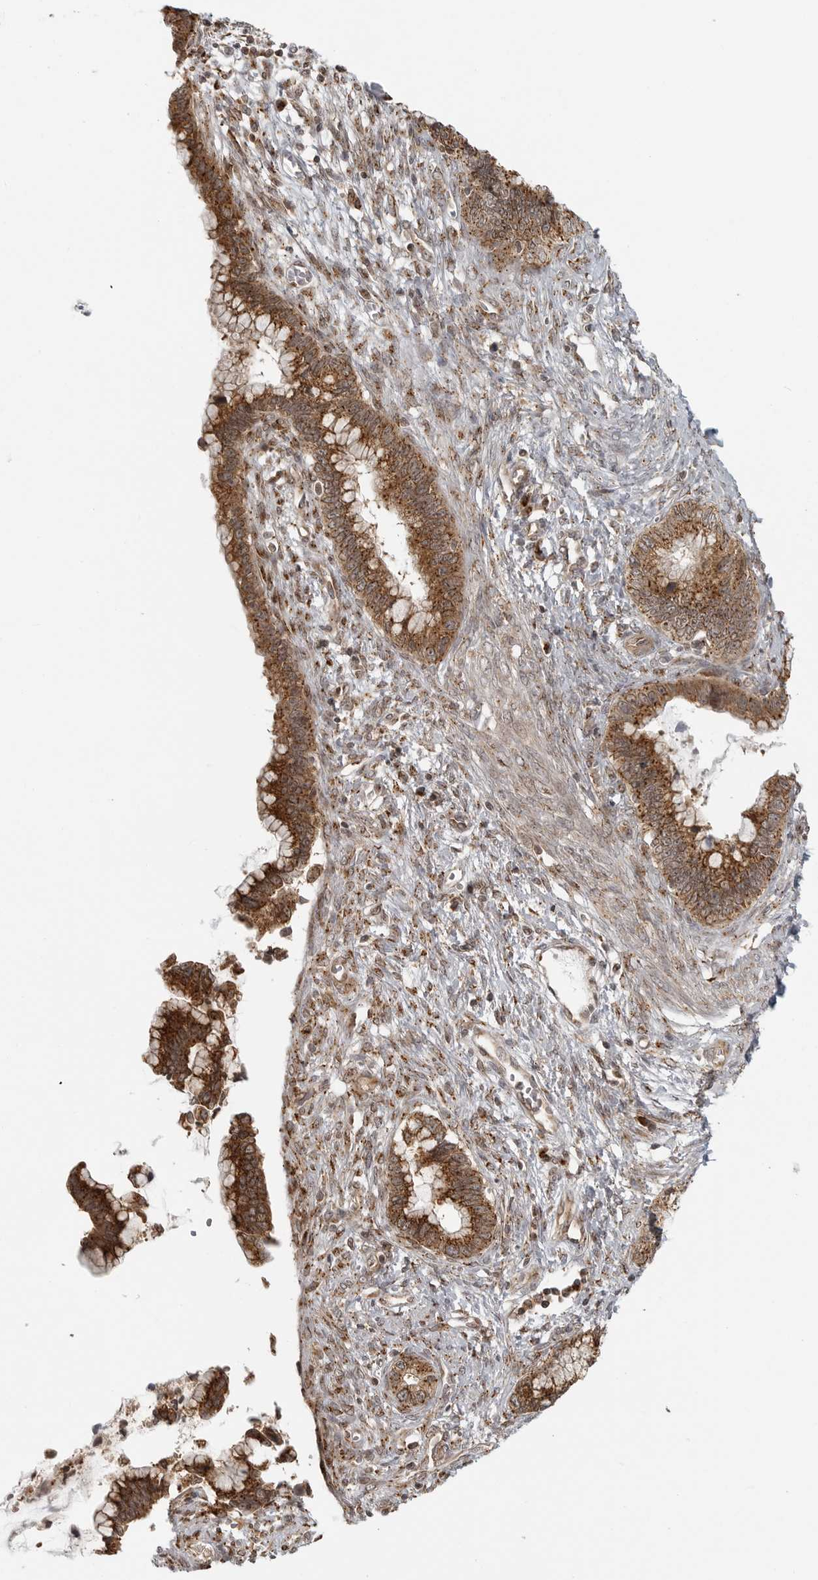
{"staining": {"intensity": "moderate", "quantity": ">75%", "location": "cytoplasmic/membranous"}, "tissue": "cervical cancer", "cell_type": "Tumor cells", "image_type": "cancer", "snomed": [{"axis": "morphology", "description": "Adenocarcinoma, NOS"}, {"axis": "topography", "description": "Cervix"}], "caption": "Cervical adenocarcinoma stained with DAB (3,3'-diaminobenzidine) immunohistochemistry exhibits medium levels of moderate cytoplasmic/membranous expression in about >75% of tumor cells.", "gene": "COPA", "patient": {"sex": "female", "age": 44}}